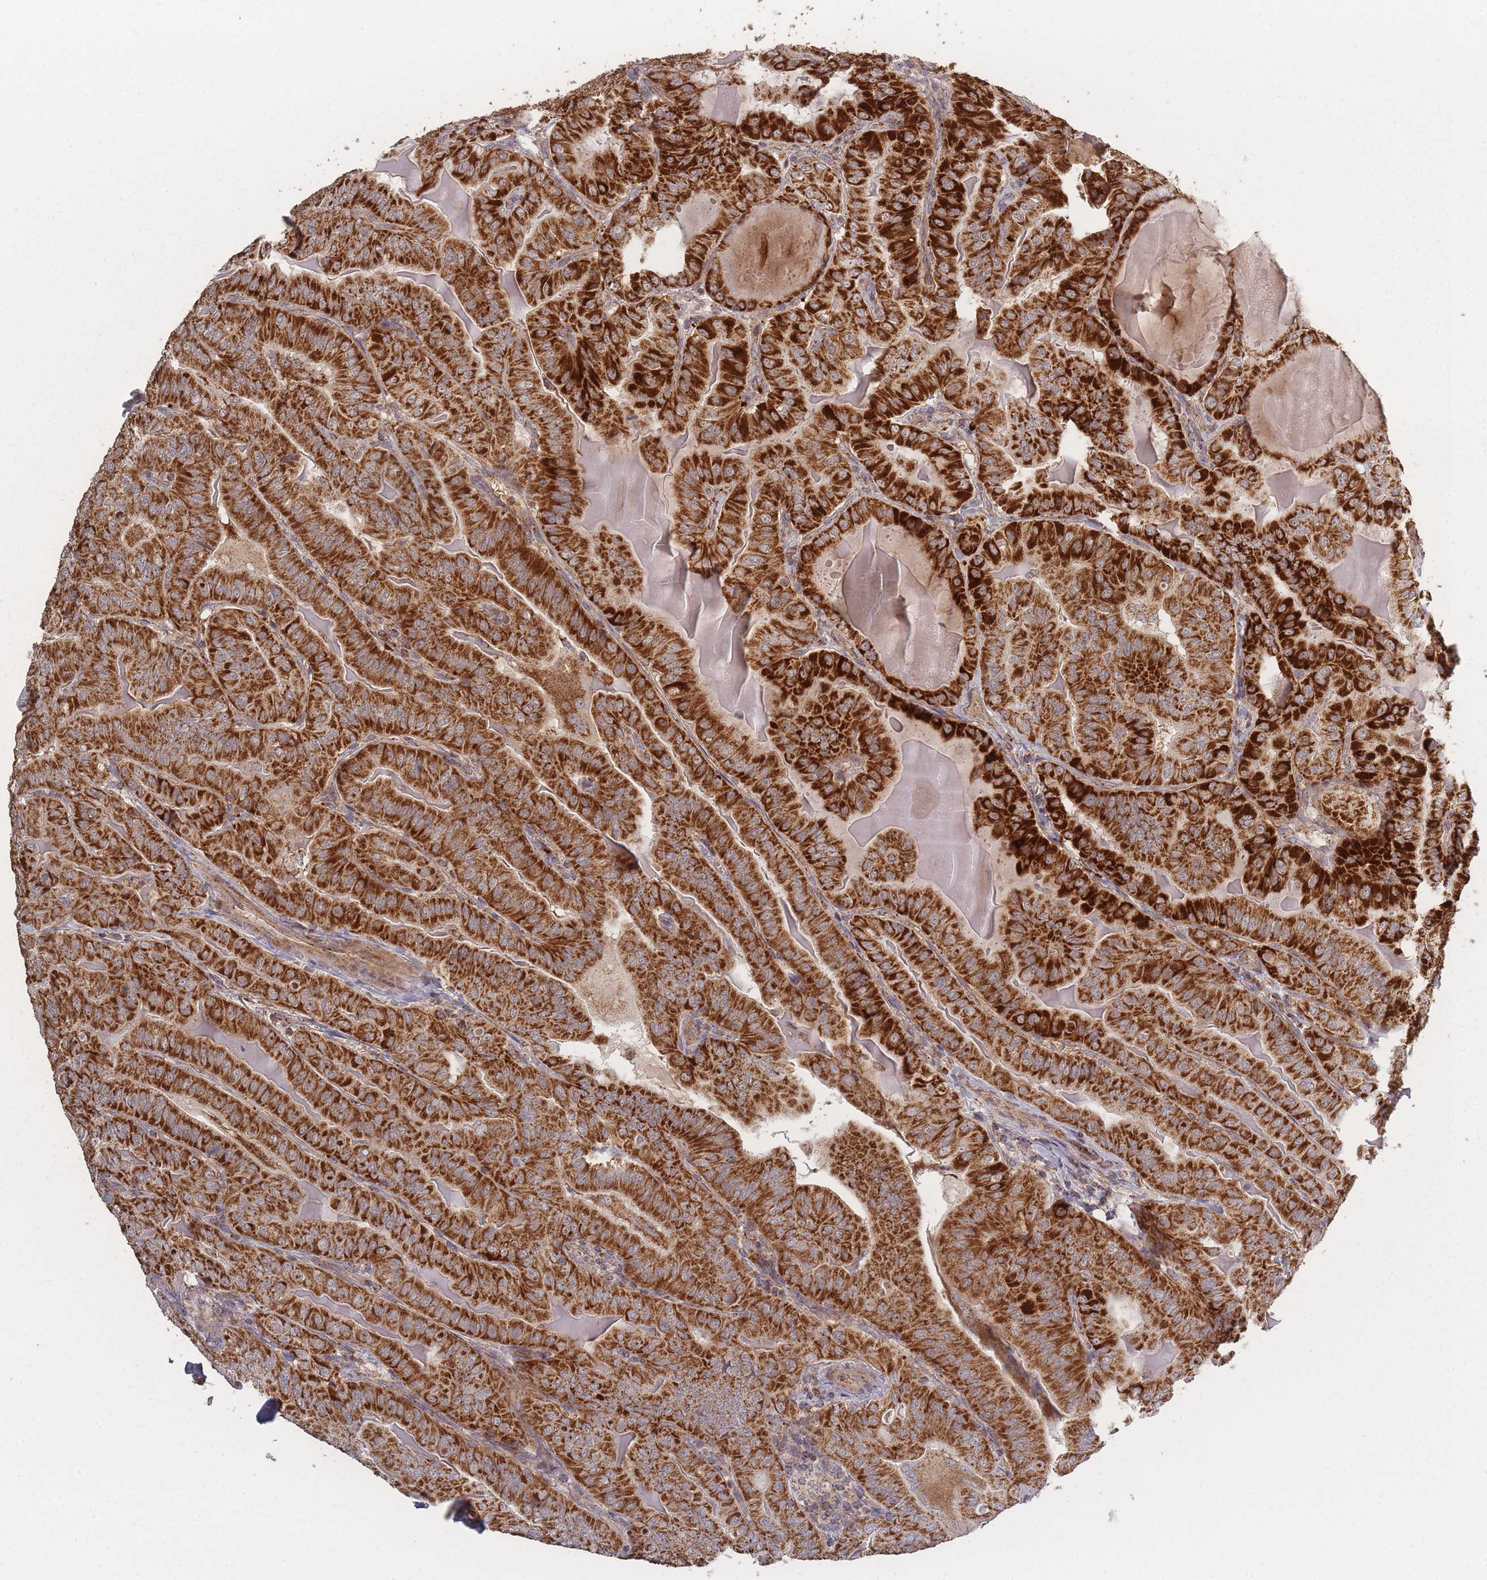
{"staining": {"intensity": "strong", "quantity": ">75%", "location": "cytoplasmic/membranous"}, "tissue": "thyroid cancer", "cell_type": "Tumor cells", "image_type": "cancer", "snomed": [{"axis": "morphology", "description": "Papillary adenocarcinoma, NOS"}, {"axis": "topography", "description": "Thyroid gland"}], "caption": "Strong cytoplasmic/membranous expression for a protein is seen in about >75% of tumor cells of papillary adenocarcinoma (thyroid) using immunohistochemistry (IHC).", "gene": "LYRM7", "patient": {"sex": "female", "age": 68}}